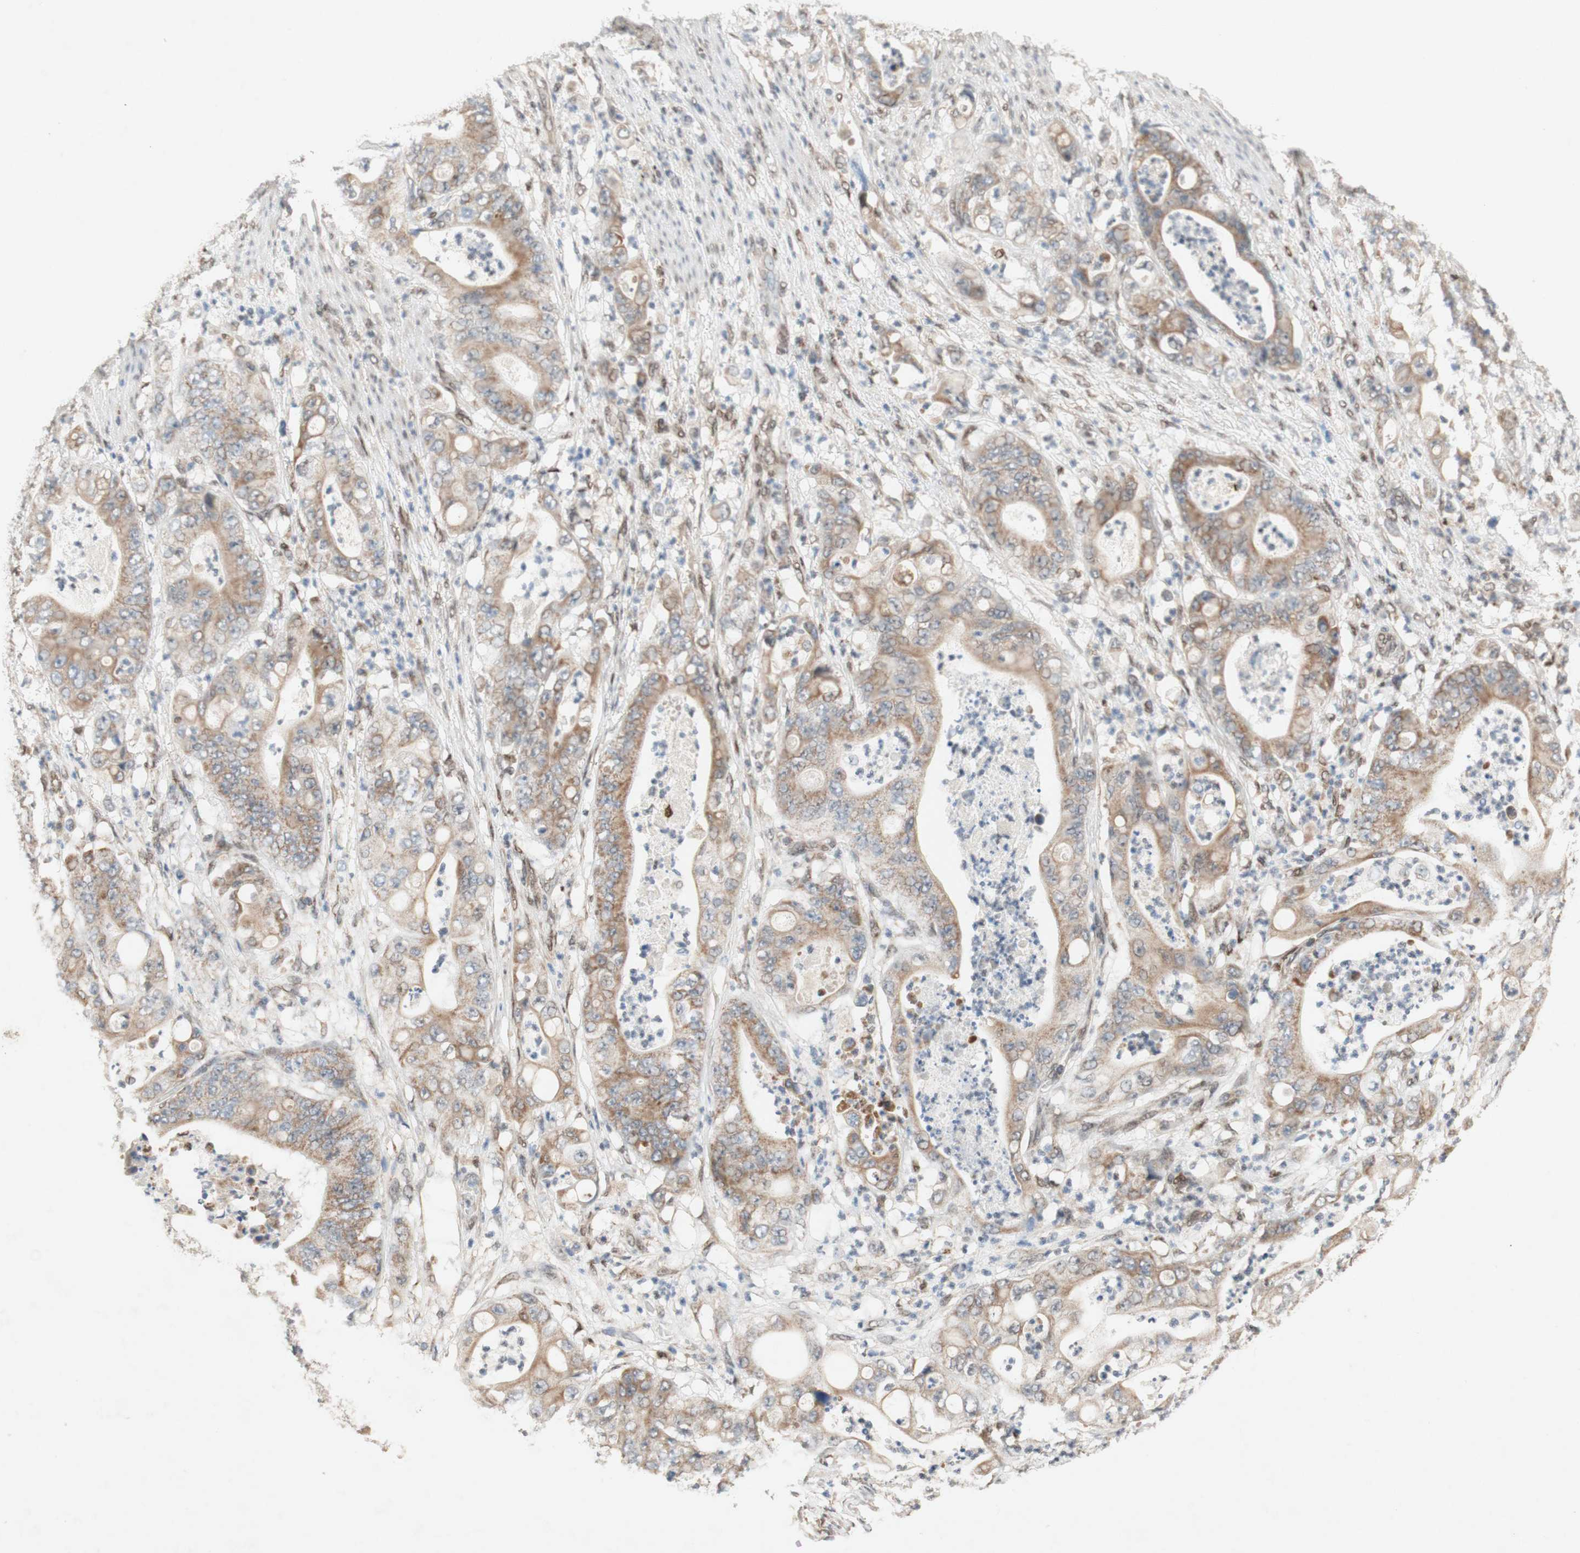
{"staining": {"intensity": "weak", "quantity": ">75%", "location": "cytoplasmic/membranous"}, "tissue": "stomach cancer", "cell_type": "Tumor cells", "image_type": "cancer", "snomed": [{"axis": "morphology", "description": "Adenocarcinoma, NOS"}, {"axis": "topography", "description": "Stomach"}], "caption": "This photomicrograph reveals IHC staining of human adenocarcinoma (stomach), with low weak cytoplasmic/membranous positivity in about >75% of tumor cells.", "gene": "DNMT3A", "patient": {"sex": "female", "age": 73}}